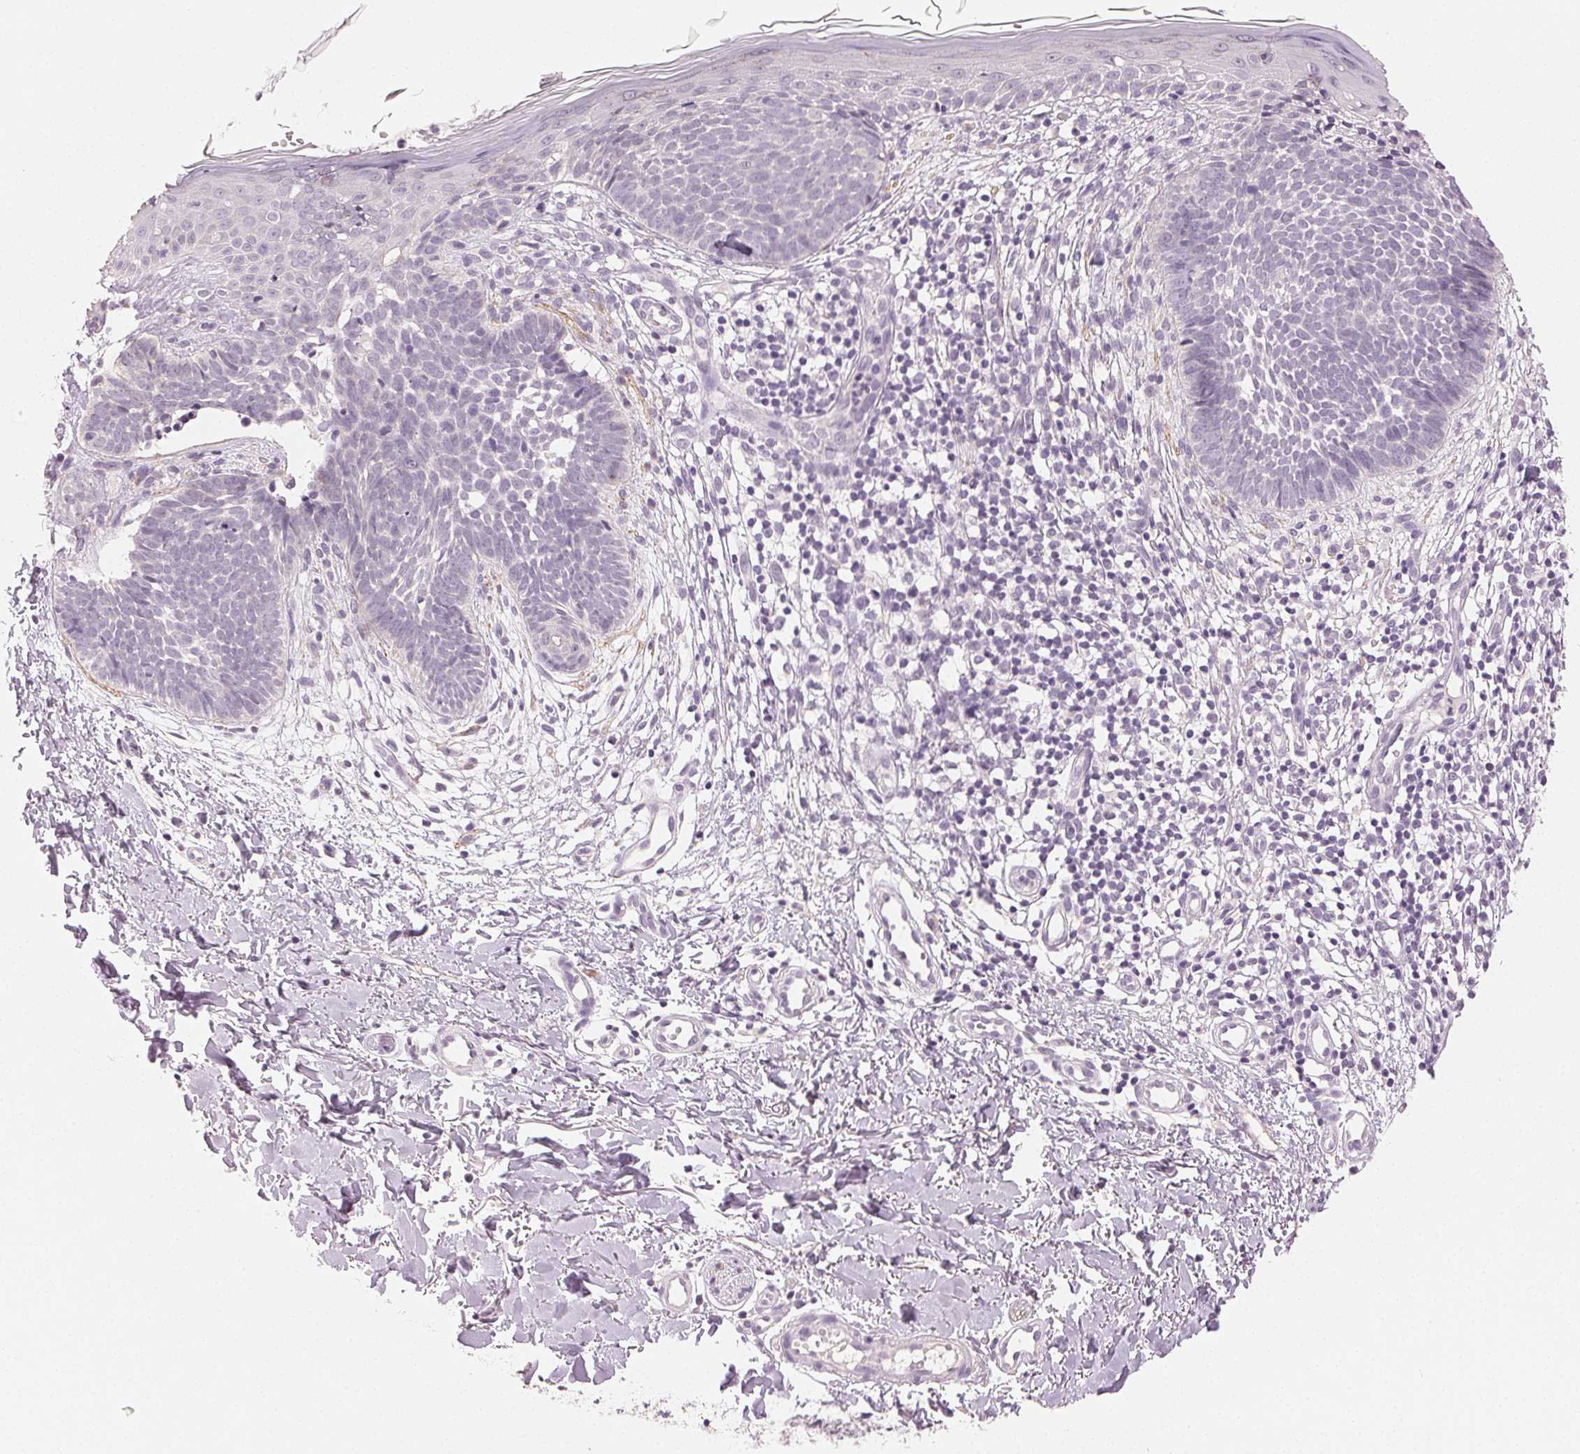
{"staining": {"intensity": "negative", "quantity": "none", "location": "none"}, "tissue": "skin cancer", "cell_type": "Tumor cells", "image_type": "cancer", "snomed": [{"axis": "morphology", "description": "Basal cell carcinoma"}, {"axis": "topography", "description": "Skin"}], "caption": "Skin cancer was stained to show a protein in brown. There is no significant expression in tumor cells.", "gene": "MAP1LC3A", "patient": {"sex": "female", "age": 51}}